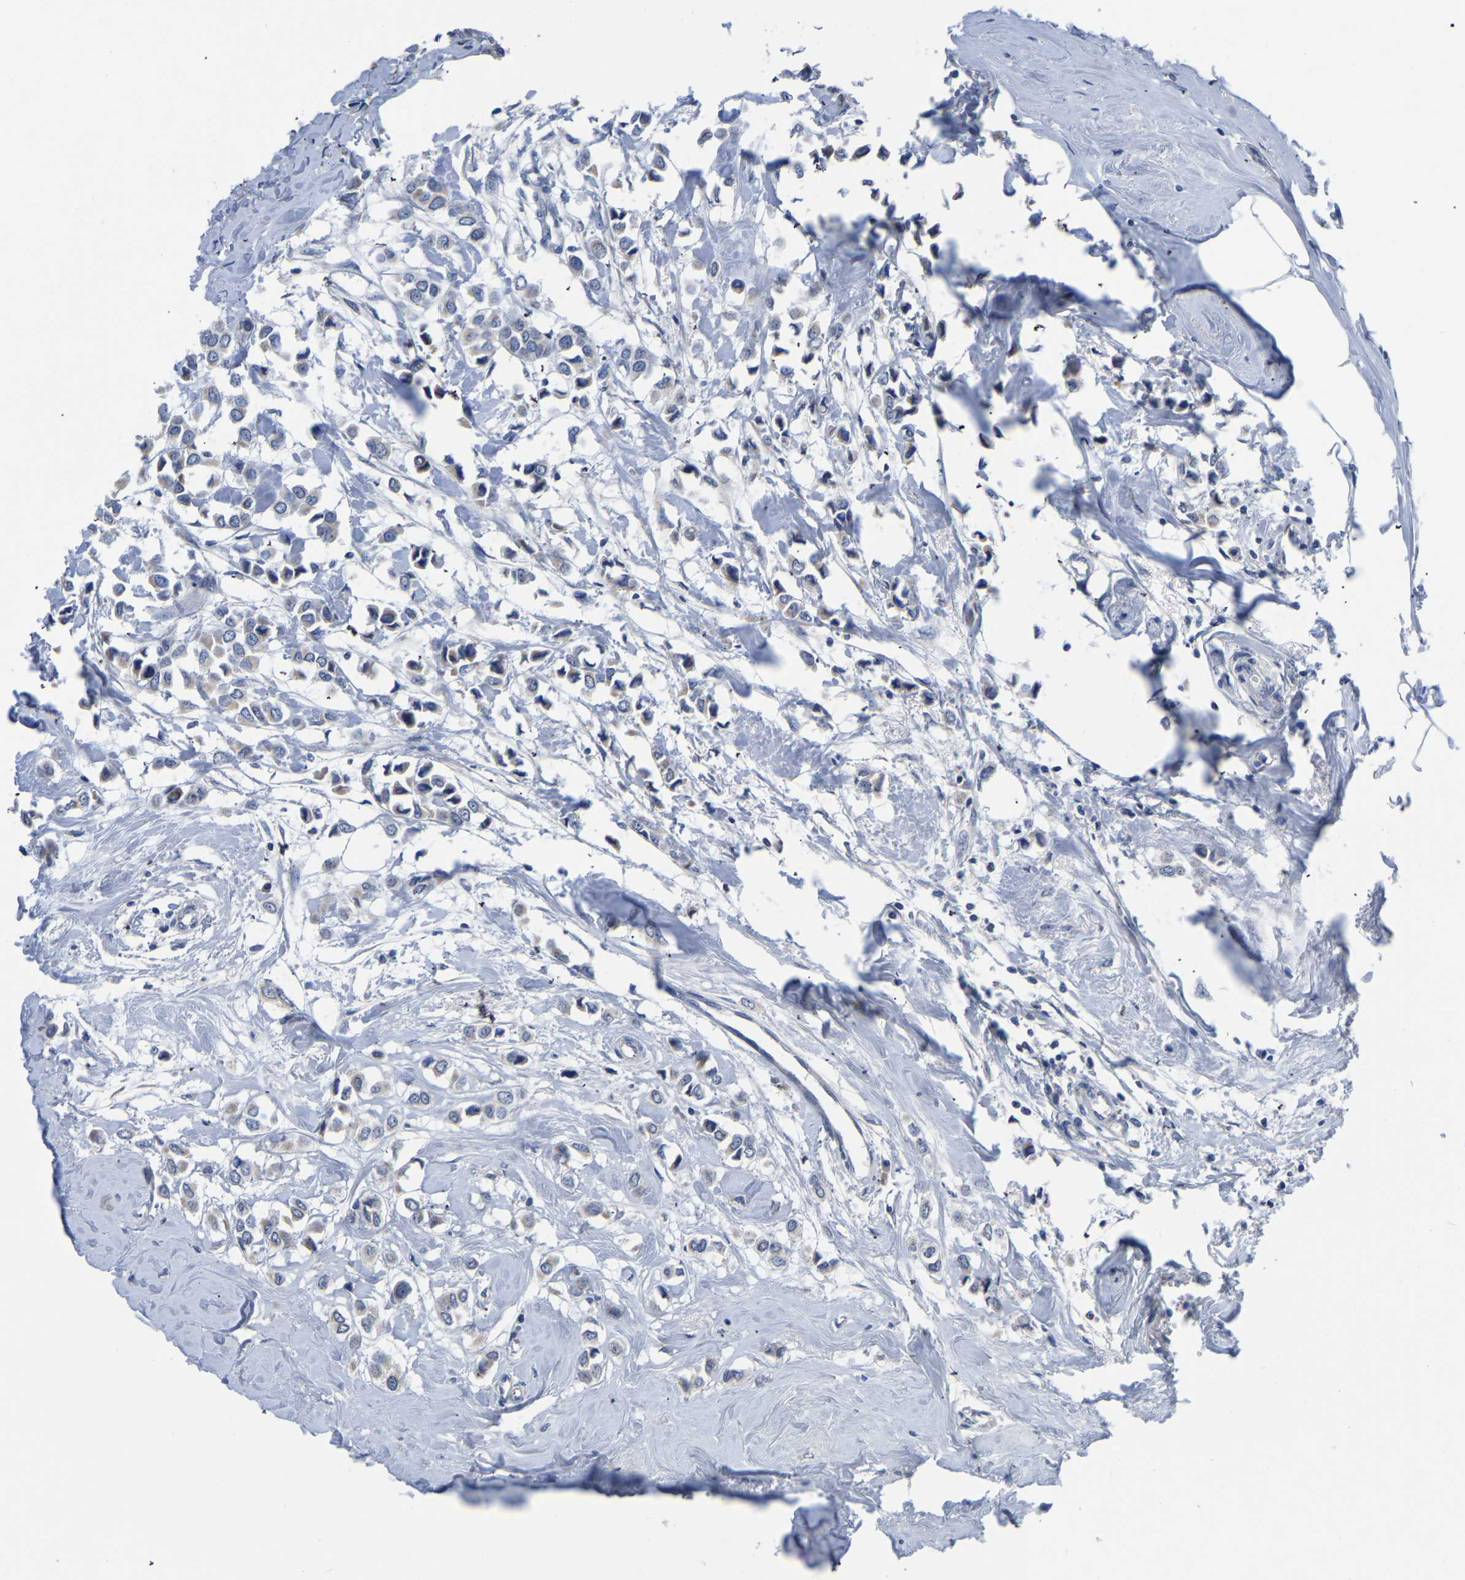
{"staining": {"intensity": "negative", "quantity": "none", "location": "none"}, "tissue": "breast cancer", "cell_type": "Tumor cells", "image_type": "cancer", "snomed": [{"axis": "morphology", "description": "Lobular carcinoma"}, {"axis": "topography", "description": "Breast"}], "caption": "Immunohistochemical staining of breast lobular carcinoma exhibits no significant staining in tumor cells.", "gene": "FGD5", "patient": {"sex": "female", "age": 51}}